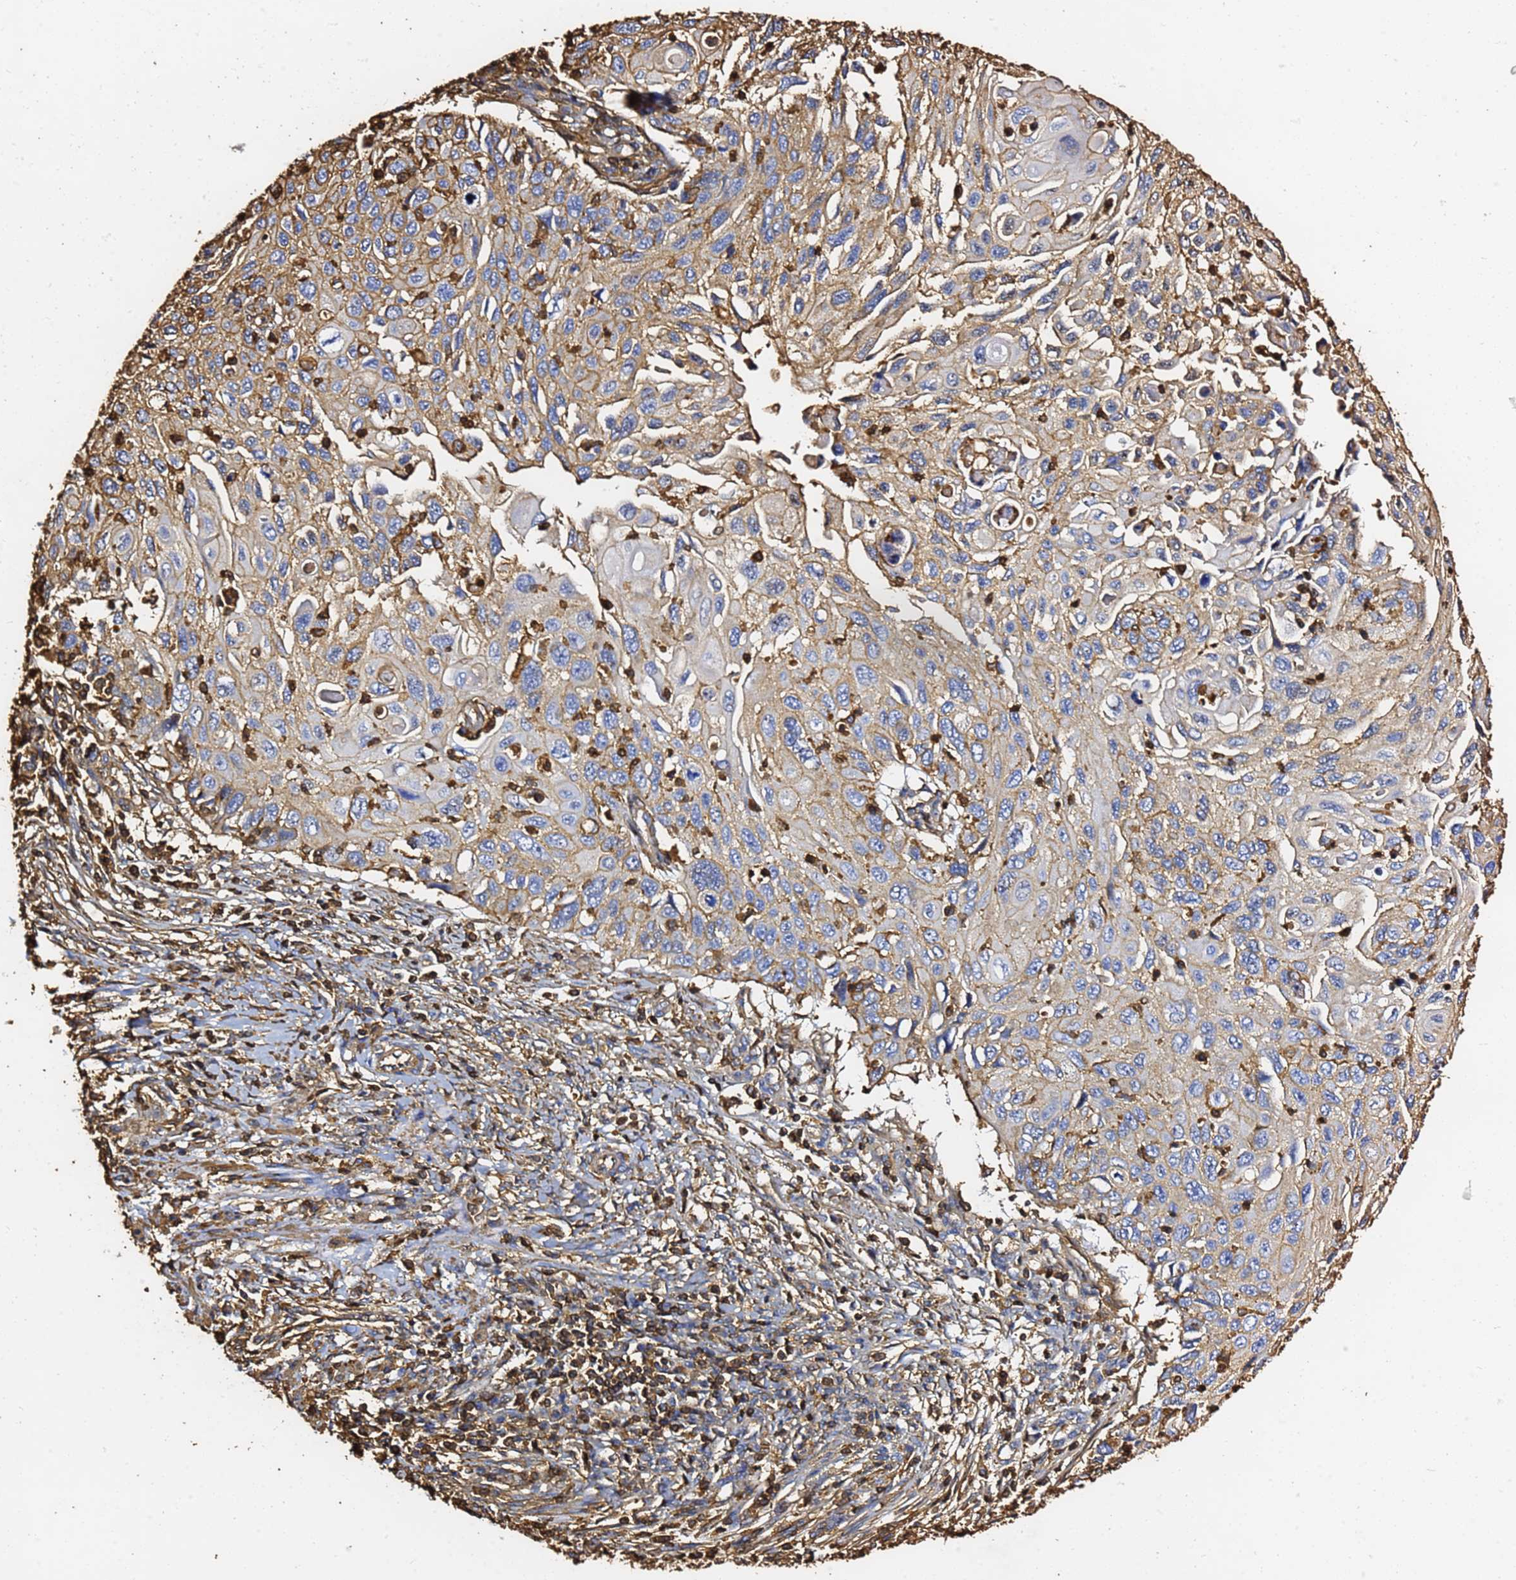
{"staining": {"intensity": "moderate", "quantity": "25%-75%", "location": "cytoplasmic/membranous"}, "tissue": "cervical cancer", "cell_type": "Tumor cells", "image_type": "cancer", "snomed": [{"axis": "morphology", "description": "Squamous cell carcinoma, NOS"}, {"axis": "topography", "description": "Cervix"}], "caption": "Cervical cancer (squamous cell carcinoma) stained with DAB (3,3'-diaminobenzidine) IHC exhibits medium levels of moderate cytoplasmic/membranous staining in about 25%-75% of tumor cells.", "gene": "ACTB", "patient": {"sex": "female", "age": 70}}